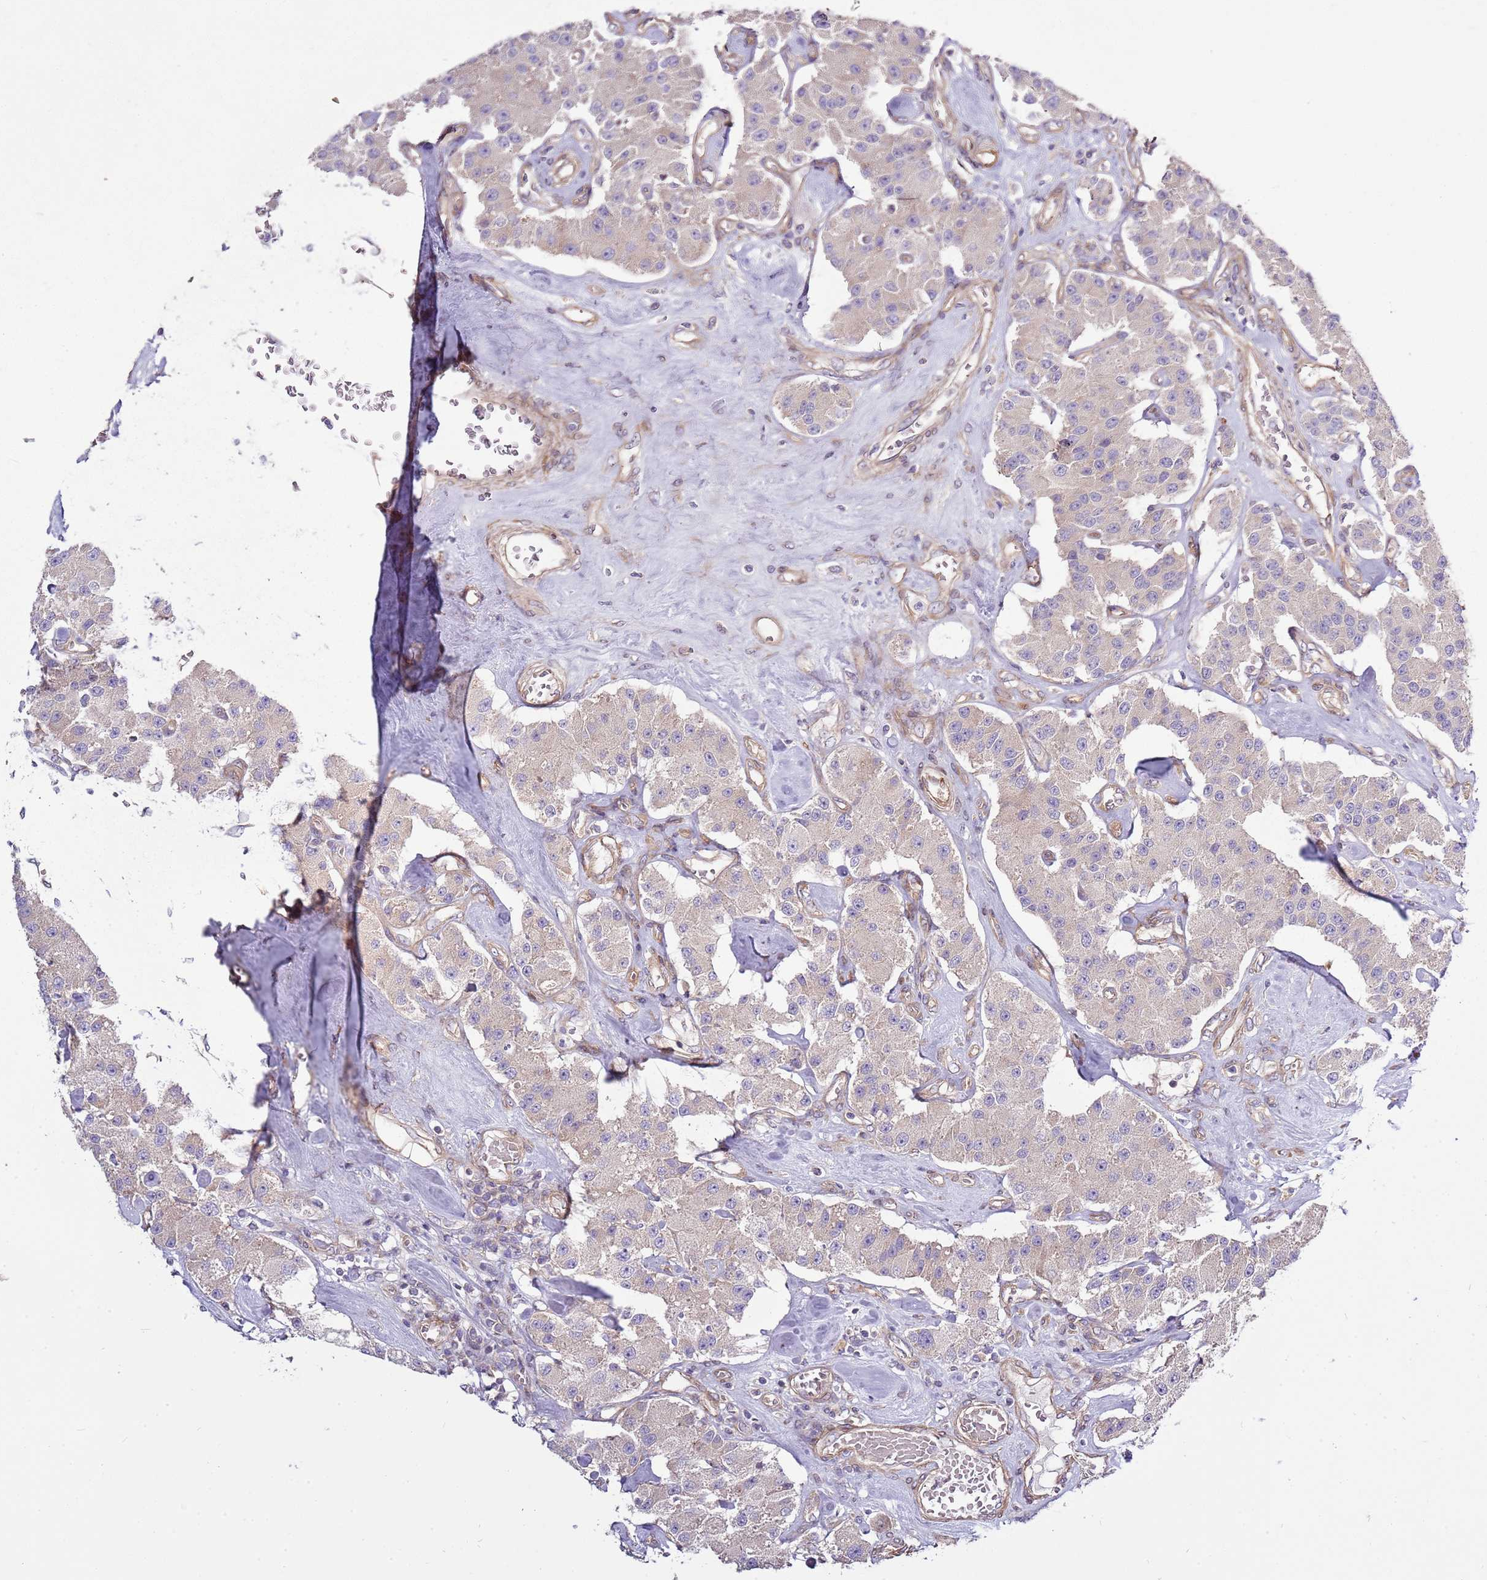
{"staining": {"intensity": "negative", "quantity": "none", "location": "none"}, "tissue": "carcinoid", "cell_type": "Tumor cells", "image_type": "cancer", "snomed": [{"axis": "morphology", "description": "Carcinoid, malignant, NOS"}, {"axis": "topography", "description": "Pancreas"}], "caption": "IHC photomicrograph of neoplastic tissue: carcinoid stained with DAB (3,3'-diaminobenzidine) displays no significant protein expression in tumor cells.", "gene": "GNL1", "patient": {"sex": "male", "age": 41}}